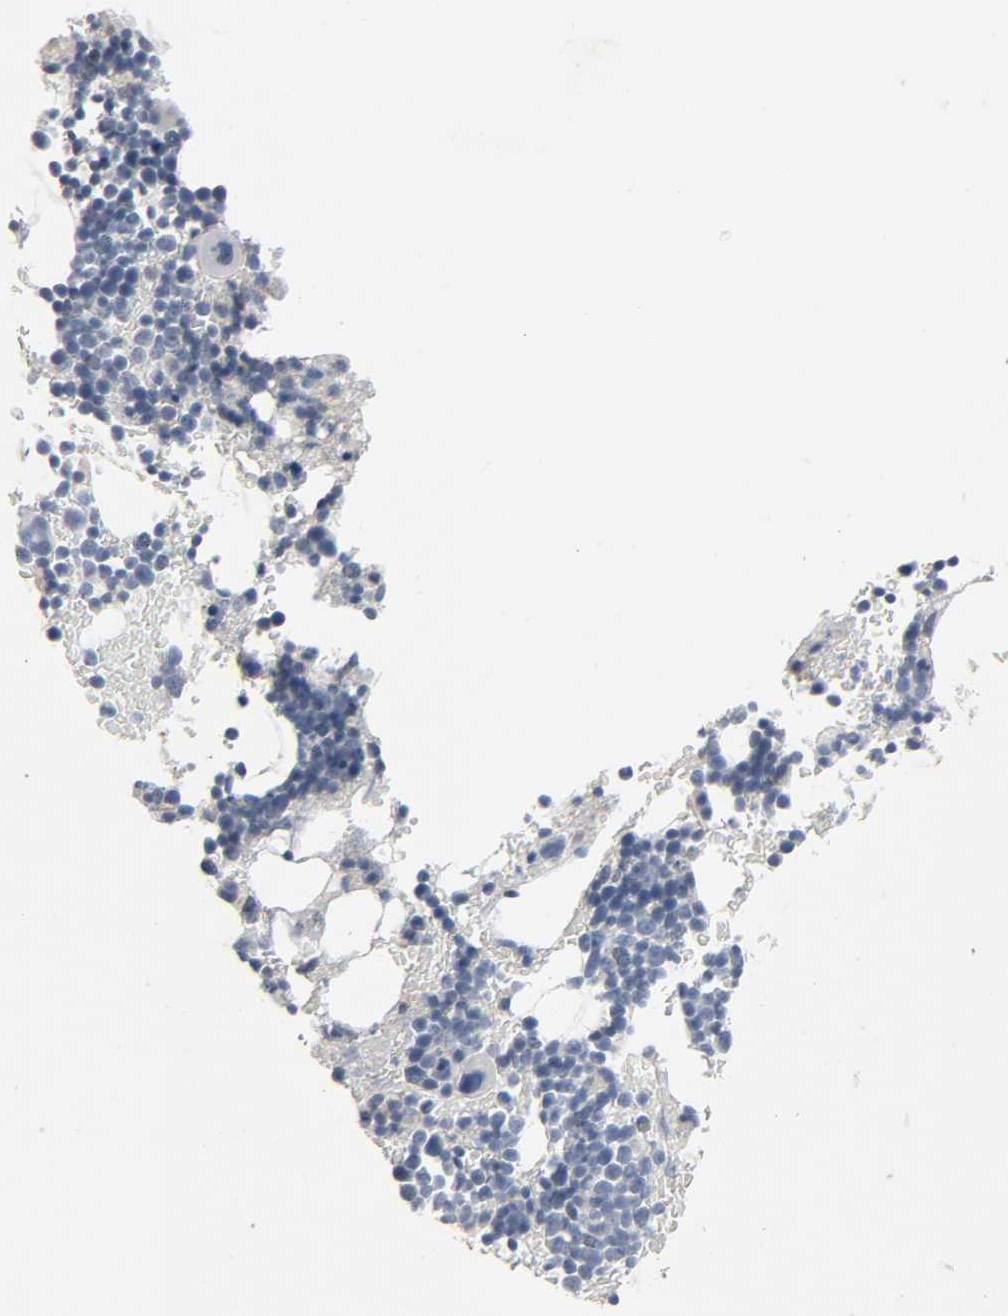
{"staining": {"intensity": "negative", "quantity": "none", "location": "none"}, "tissue": "bone marrow", "cell_type": "Hematopoietic cells", "image_type": "normal", "snomed": [{"axis": "morphology", "description": "Normal tissue, NOS"}, {"axis": "topography", "description": "Bone marrow"}], "caption": "Immunohistochemistry photomicrograph of benign human bone marrow stained for a protein (brown), which exhibits no expression in hematopoietic cells.", "gene": "FBLN5", "patient": {"sex": "male", "age": 17}}